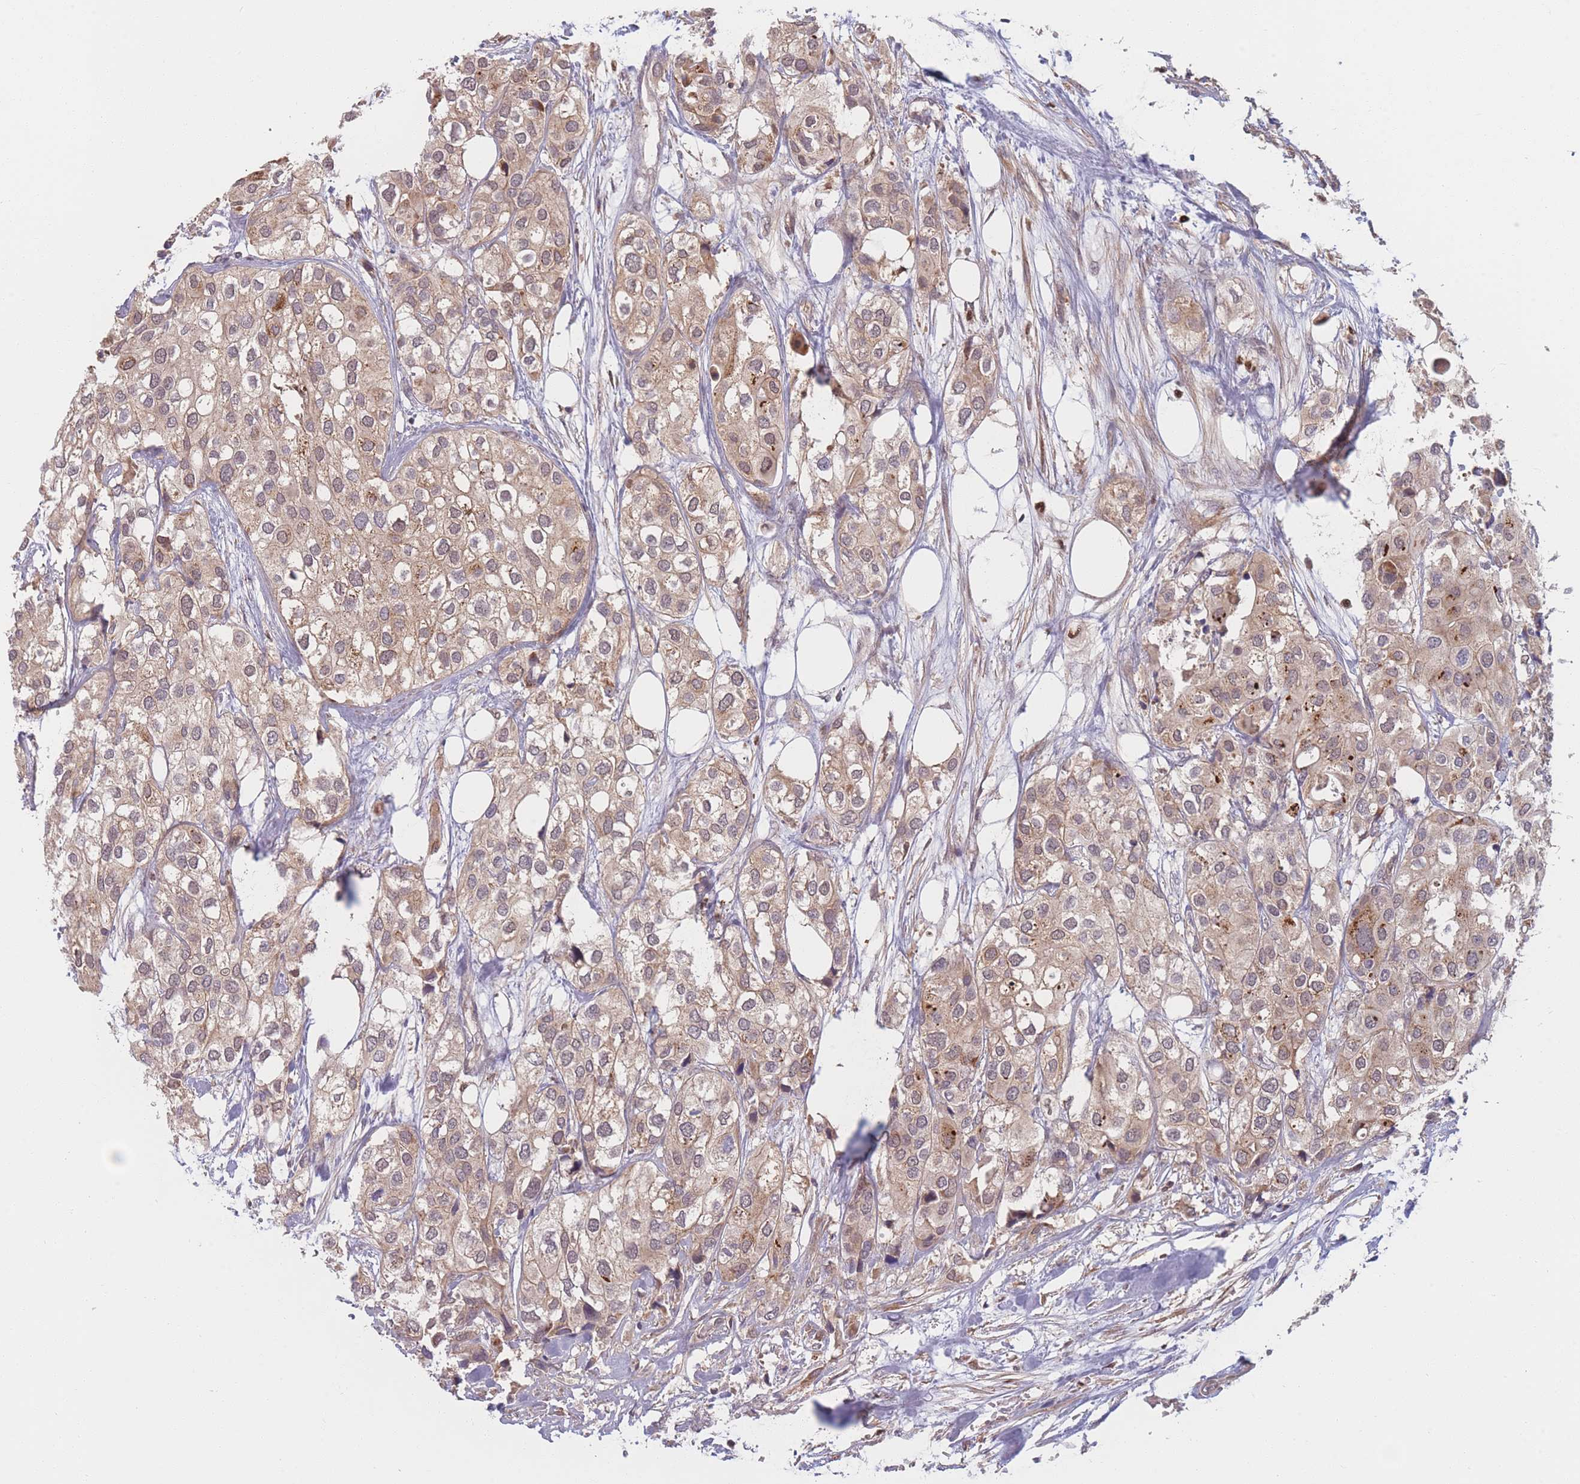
{"staining": {"intensity": "weak", "quantity": ">75%", "location": "cytoplasmic/membranous"}, "tissue": "urothelial cancer", "cell_type": "Tumor cells", "image_type": "cancer", "snomed": [{"axis": "morphology", "description": "Urothelial carcinoma, High grade"}, {"axis": "topography", "description": "Urinary bladder"}], "caption": "Urothelial cancer stained for a protein (brown) demonstrates weak cytoplasmic/membranous positive positivity in approximately >75% of tumor cells.", "gene": "FAM153A", "patient": {"sex": "male", "age": 64}}